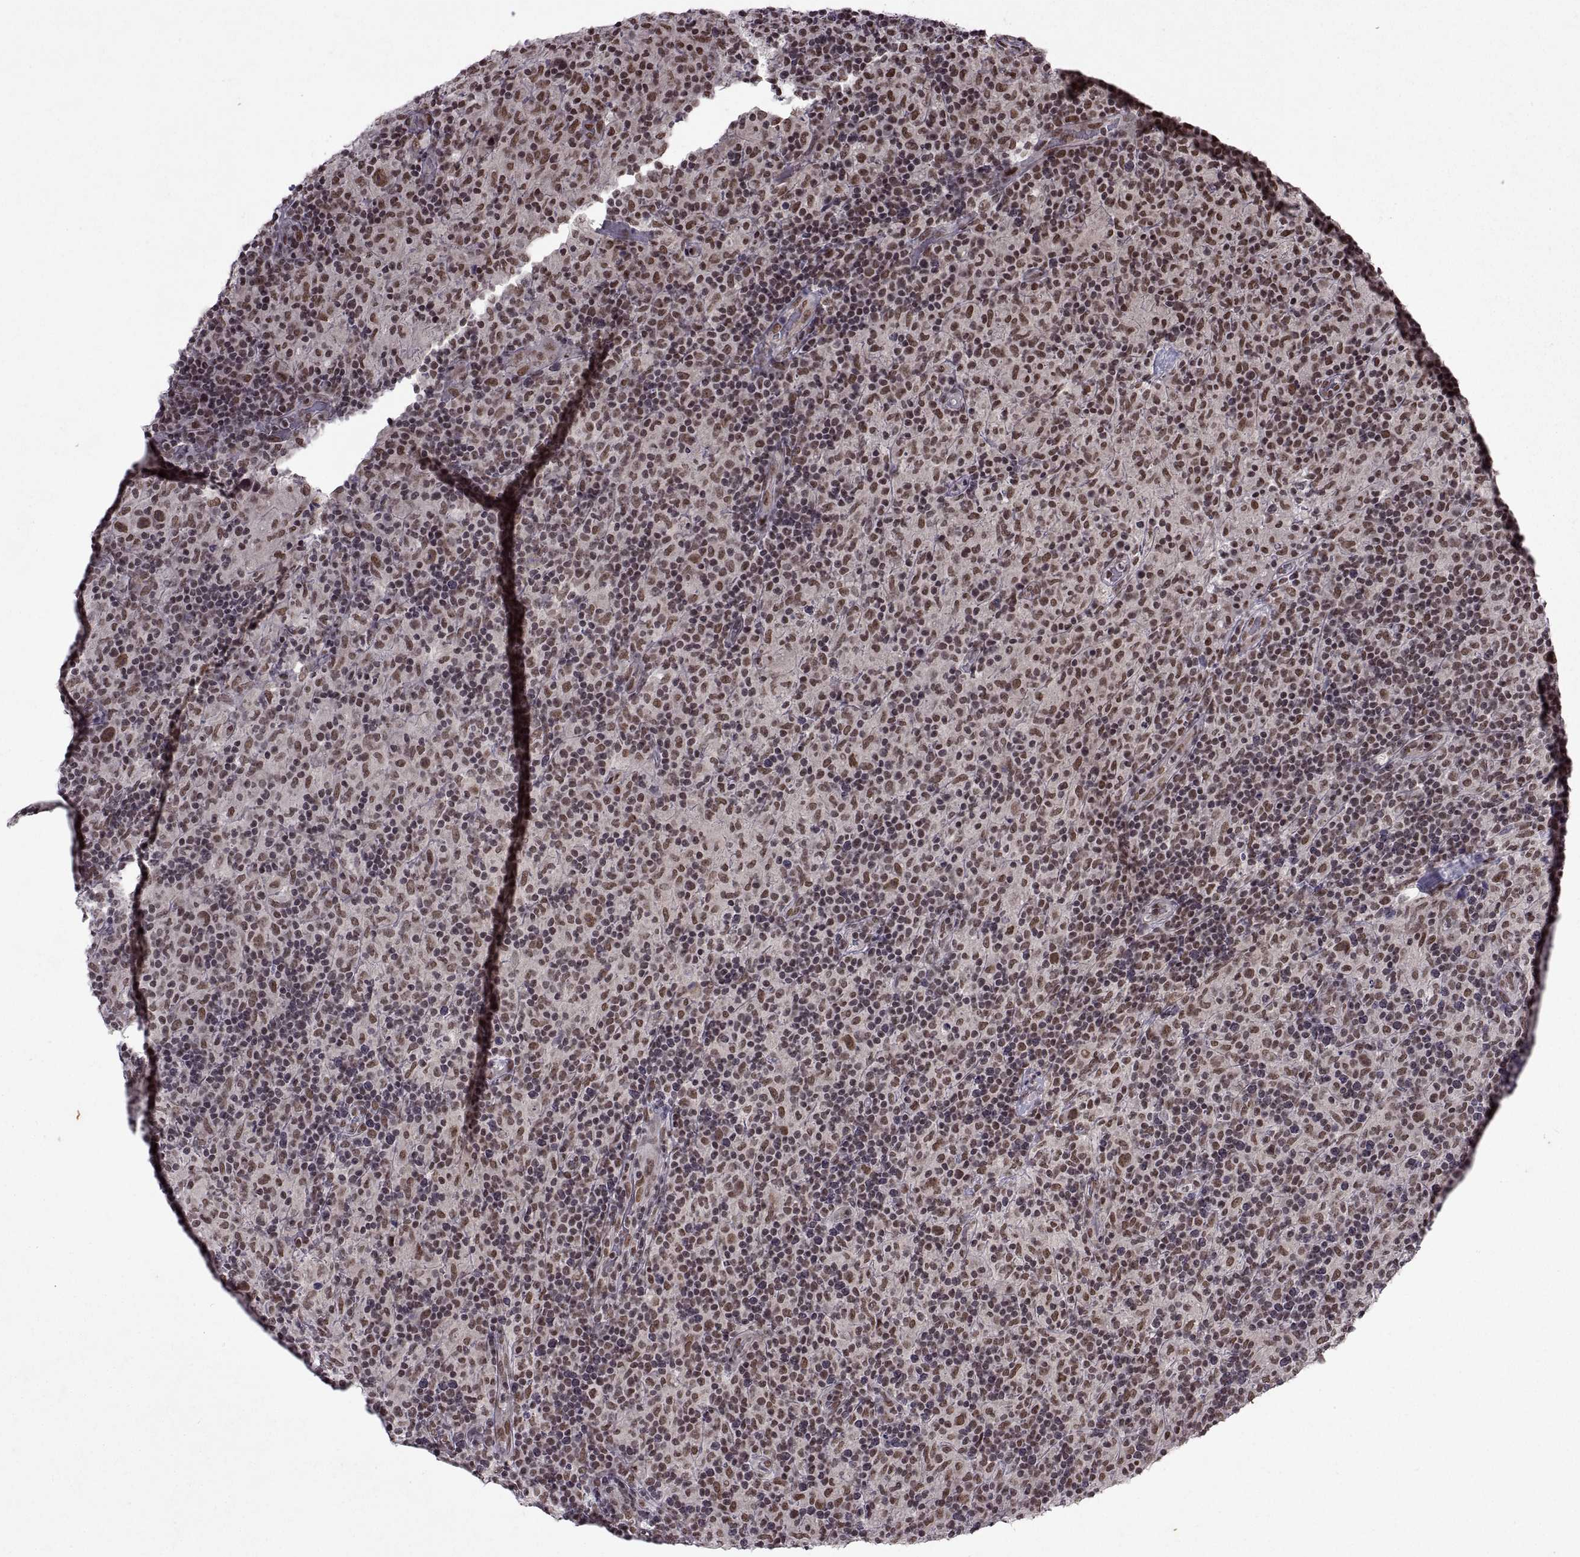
{"staining": {"intensity": "moderate", "quantity": "25%-75%", "location": "nuclear"}, "tissue": "lymphoma", "cell_type": "Tumor cells", "image_type": "cancer", "snomed": [{"axis": "morphology", "description": "Hodgkin's disease, NOS"}, {"axis": "topography", "description": "Lymph node"}], "caption": "A high-resolution micrograph shows IHC staining of lymphoma, which displays moderate nuclear staining in approximately 25%-75% of tumor cells. (Stains: DAB in brown, nuclei in blue, Microscopy: brightfield microscopy at high magnification).", "gene": "MT1E", "patient": {"sex": "male", "age": 70}}